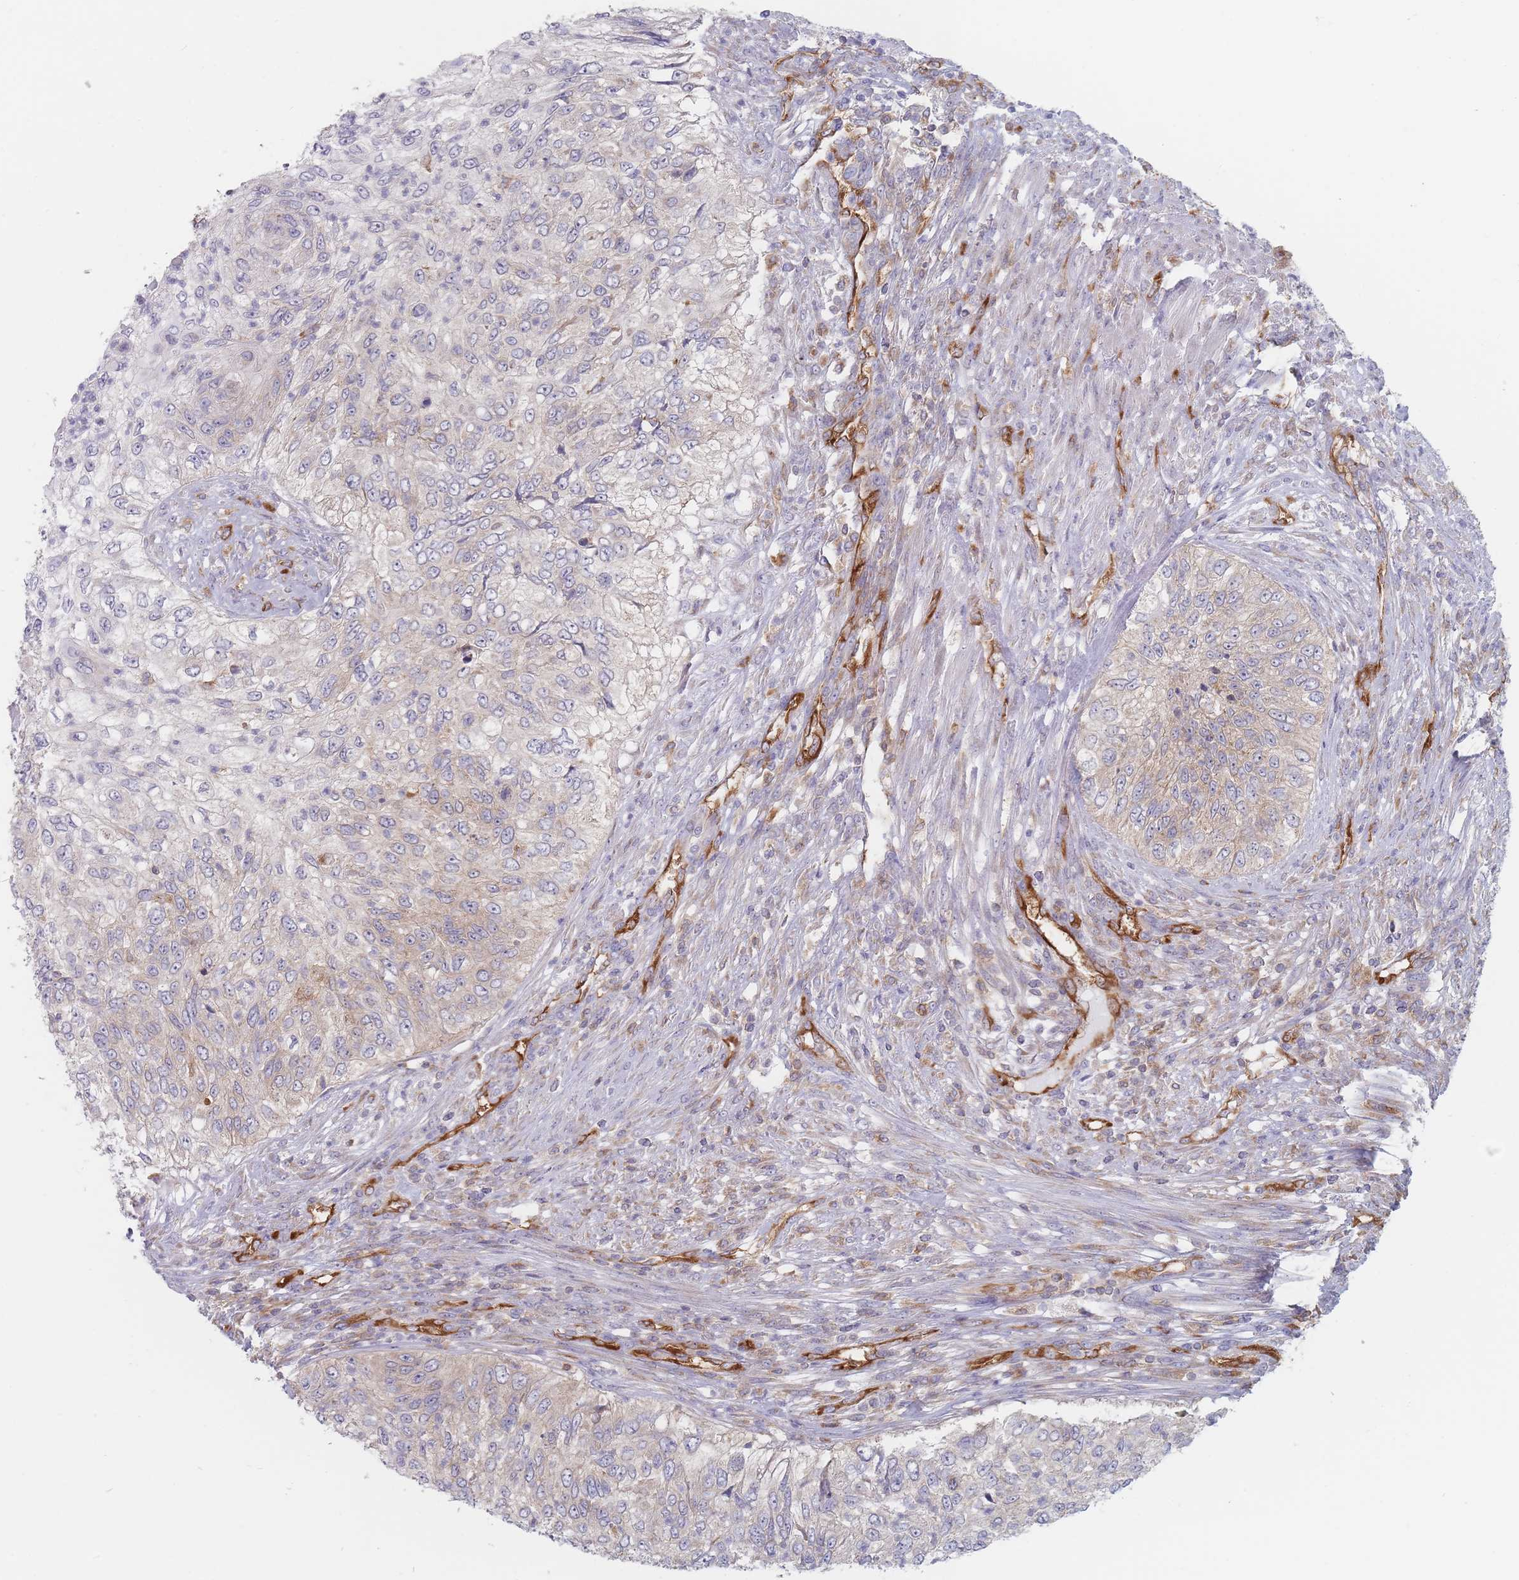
{"staining": {"intensity": "weak", "quantity": "<25%", "location": "cytoplasmic/membranous"}, "tissue": "urothelial cancer", "cell_type": "Tumor cells", "image_type": "cancer", "snomed": [{"axis": "morphology", "description": "Urothelial carcinoma, High grade"}, {"axis": "topography", "description": "Urinary bladder"}], "caption": "This is an IHC photomicrograph of high-grade urothelial carcinoma. There is no staining in tumor cells.", "gene": "MAP1S", "patient": {"sex": "female", "age": 60}}